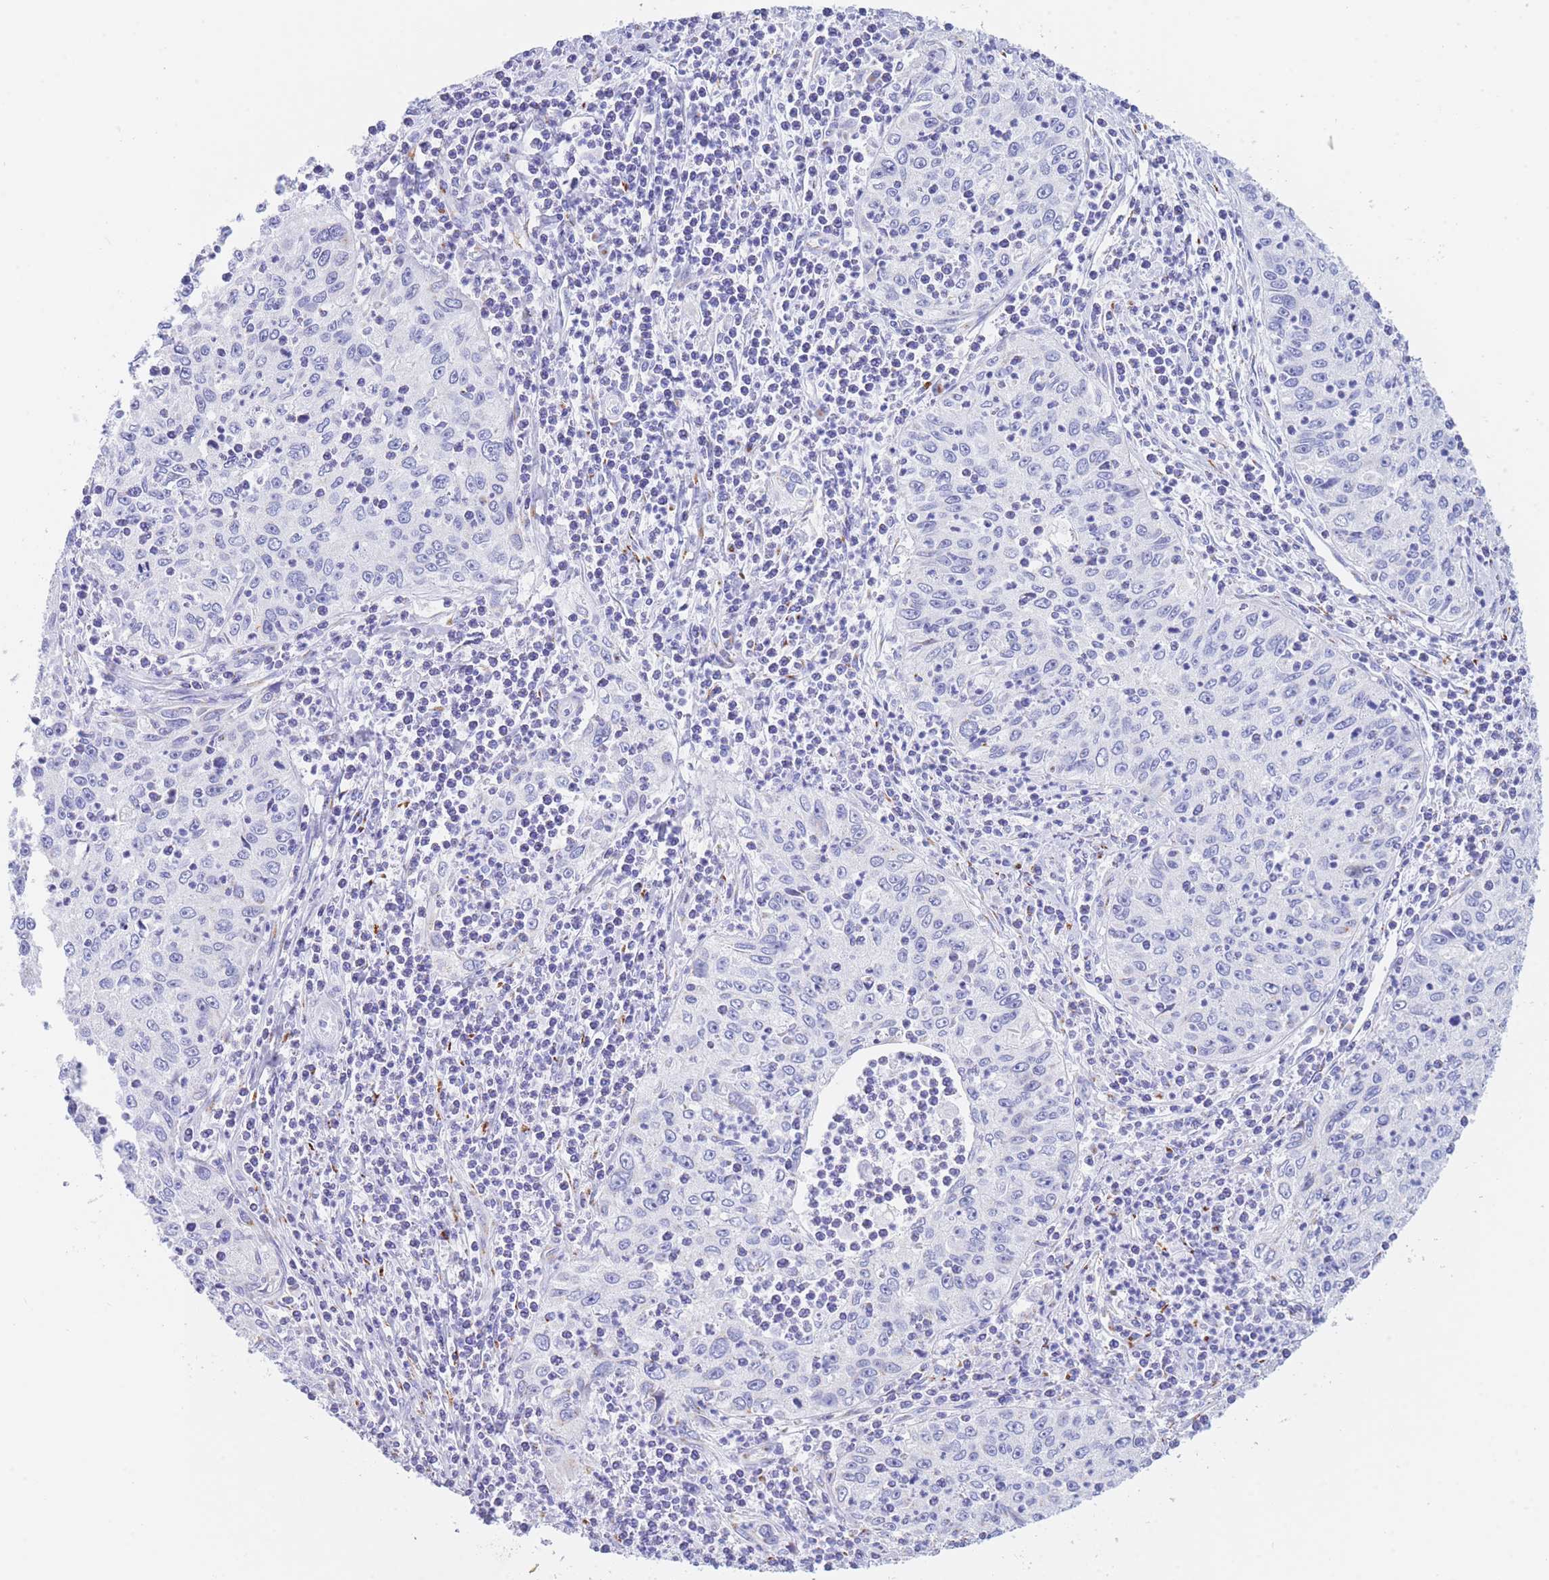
{"staining": {"intensity": "negative", "quantity": "none", "location": "none"}, "tissue": "cervical cancer", "cell_type": "Tumor cells", "image_type": "cancer", "snomed": [{"axis": "morphology", "description": "Squamous cell carcinoma, NOS"}, {"axis": "topography", "description": "Cervix"}], "caption": "Immunohistochemistry of human cervical squamous cell carcinoma demonstrates no expression in tumor cells.", "gene": "FAM3C", "patient": {"sex": "female", "age": 30}}